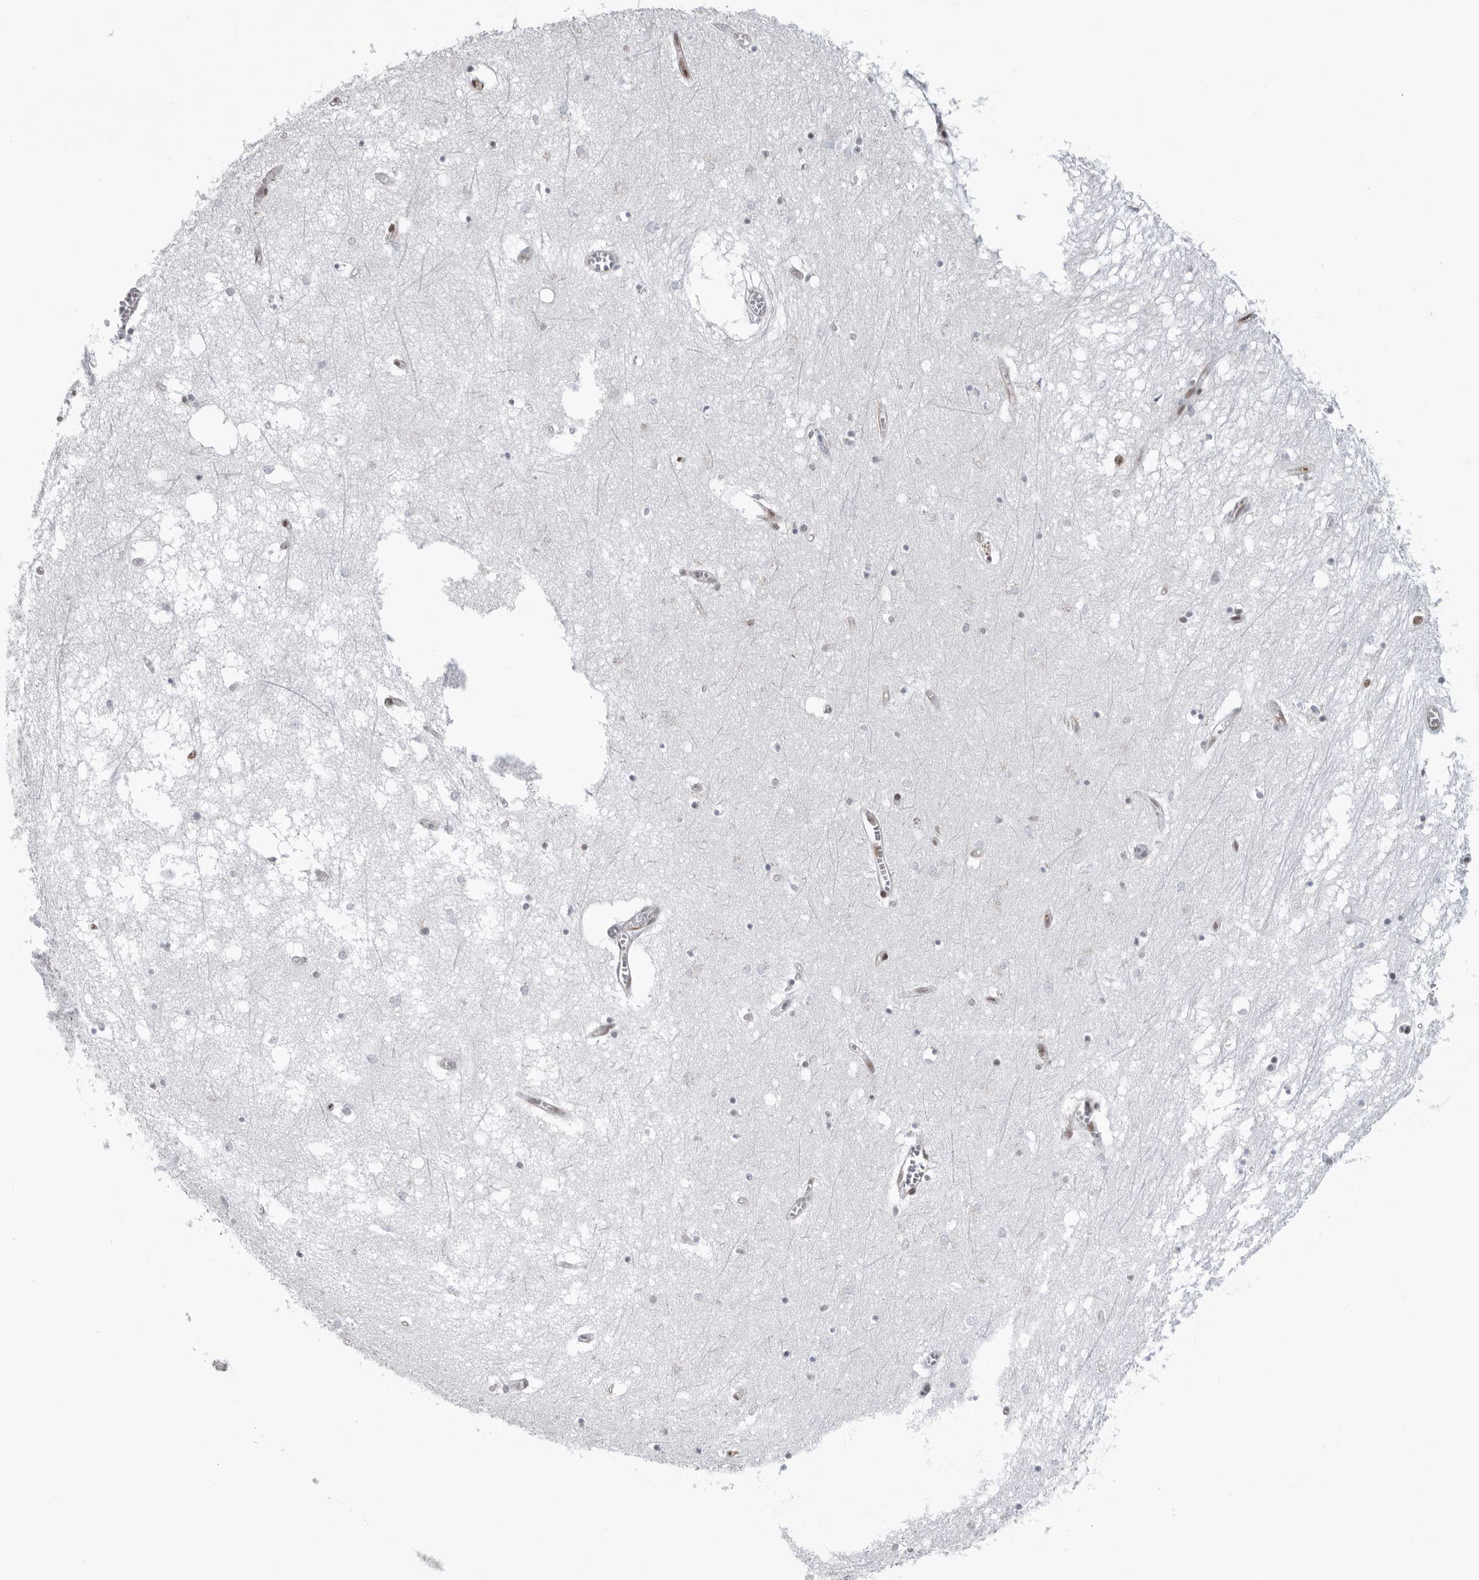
{"staining": {"intensity": "moderate", "quantity": "<25%", "location": "cytoplasmic/membranous"}, "tissue": "hippocampus", "cell_type": "Glial cells", "image_type": "normal", "snomed": [{"axis": "morphology", "description": "Normal tissue, NOS"}, {"axis": "topography", "description": "Hippocampus"}], "caption": "The immunohistochemical stain highlights moderate cytoplasmic/membranous staining in glial cells of unremarkable hippocampus. Immunohistochemistry (ihc) stains the protein of interest in brown and the nuclei are stained blue.", "gene": "RNF26", "patient": {"sex": "male", "age": 70}}